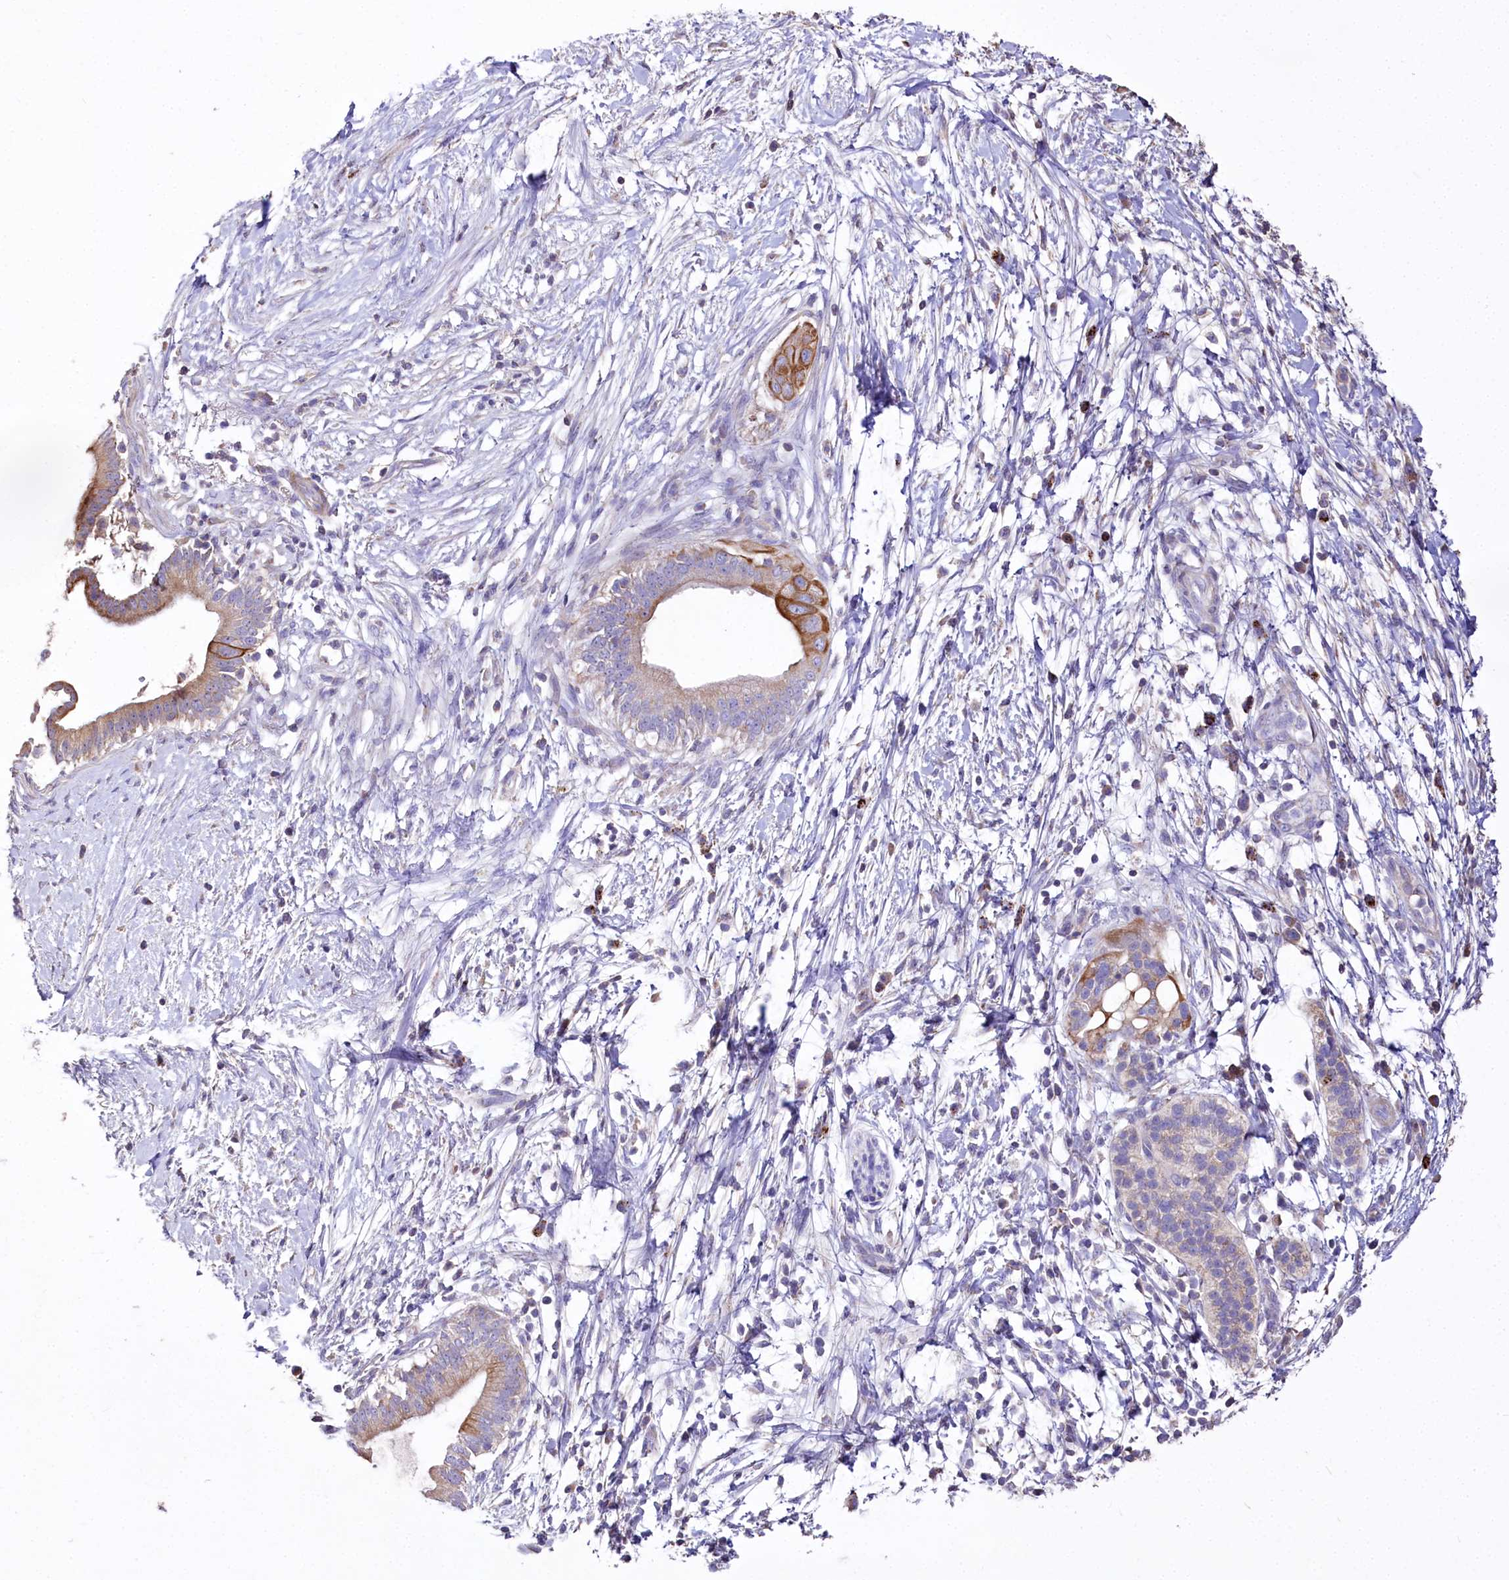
{"staining": {"intensity": "moderate", "quantity": ">75%", "location": "cytoplasmic/membranous"}, "tissue": "pancreatic cancer", "cell_type": "Tumor cells", "image_type": "cancer", "snomed": [{"axis": "morphology", "description": "Adenocarcinoma, NOS"}, {"axis": "topography", "description": "Pancreas"}], "caption": "Immunohistochemical staining of human pancreatic adenocarcinoma demonstrates medium levels of moderate cytoplasmic/membranous protein staining in approximately >75% of tumor cells.", "gene": "PTER", "patient": {"sex": "male", "age": 68}}